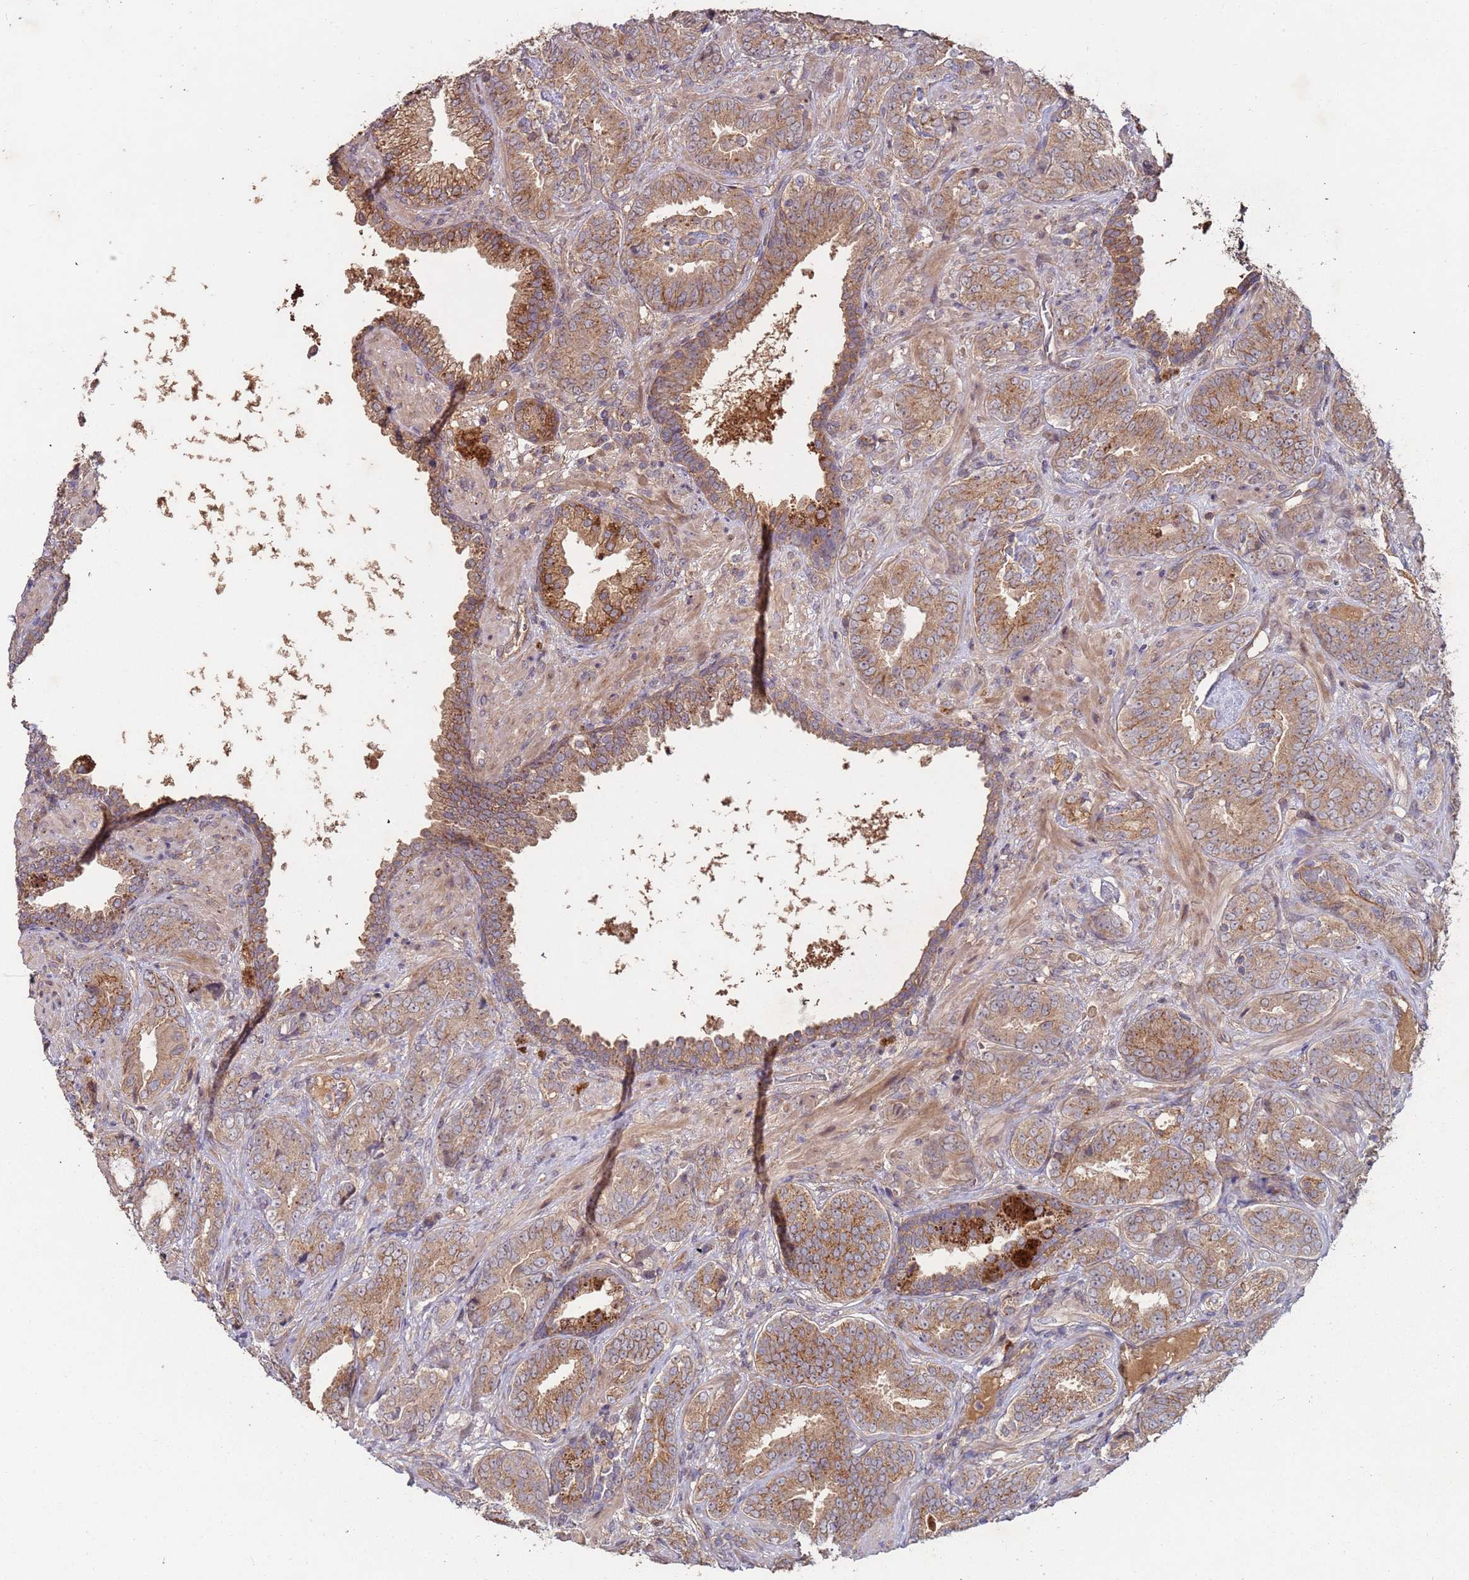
{"staining": {"intensity": "moderate", "quantity": ">75%", "location": "cytoplasmic/membranous"}, "tissue": "prostate cancer", "cell_type": "Tumor cells", "image_type": "cancer", "snomed": [{"axis": "morphology", "description": "Adenocarcinoma, High grade"}, {"axis": "topography", "description": "Prostate"}], "caption": "The micrograph exhibits staining of high-grade adenocarcinoma (prostate), revealing moderate cytoplasmic/membranous protein staining (brown color) within tumor cells. (DAB (3,3'-diaminobenzidine) IHC, brown staining for protein, blue staining for nuclei).", "gene": "KANSL1L", "patient": {"sex": "male", "age": 71}}